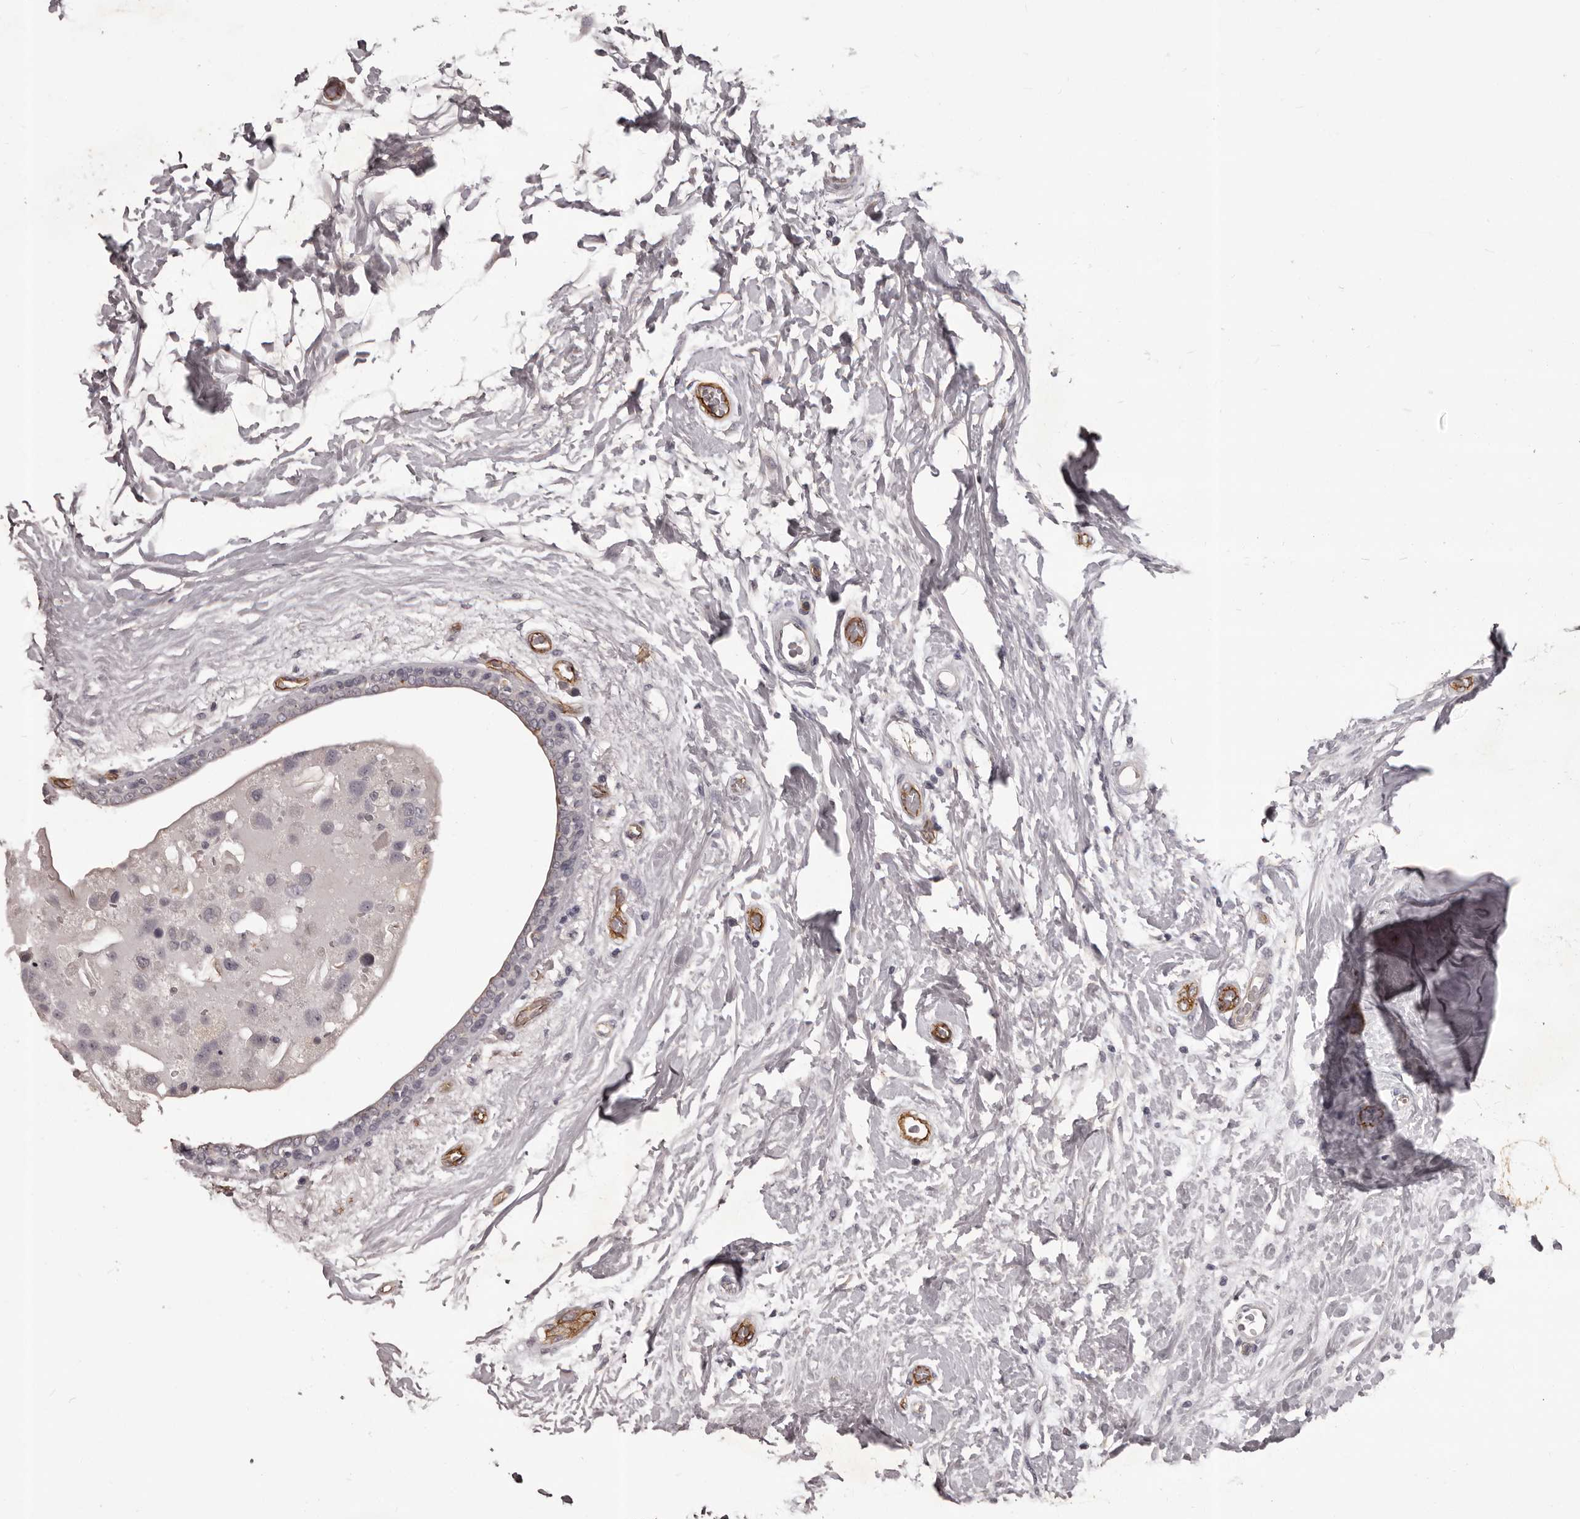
{"staining": {"intensity": "negative", "quantity": "none", "location": "none"}, "tissue": "breast cancer", "cell_type": "Tumor cells", "image_type": "cancer", "snomed": [{"axis": "morphology", "description": "Duct carcinoma"}, {"axis": "topography", "description": "Breast"}], "caption": "There is no significant expression in tumor cells of breast cancer. The staining is performed using DAB (3,3'-diaminobenzidine) brown chromogen with nuclei counter-stained in using hematoxylin.", "gene": "GPR78", "patient": {"sex": "female", "age": 62}}